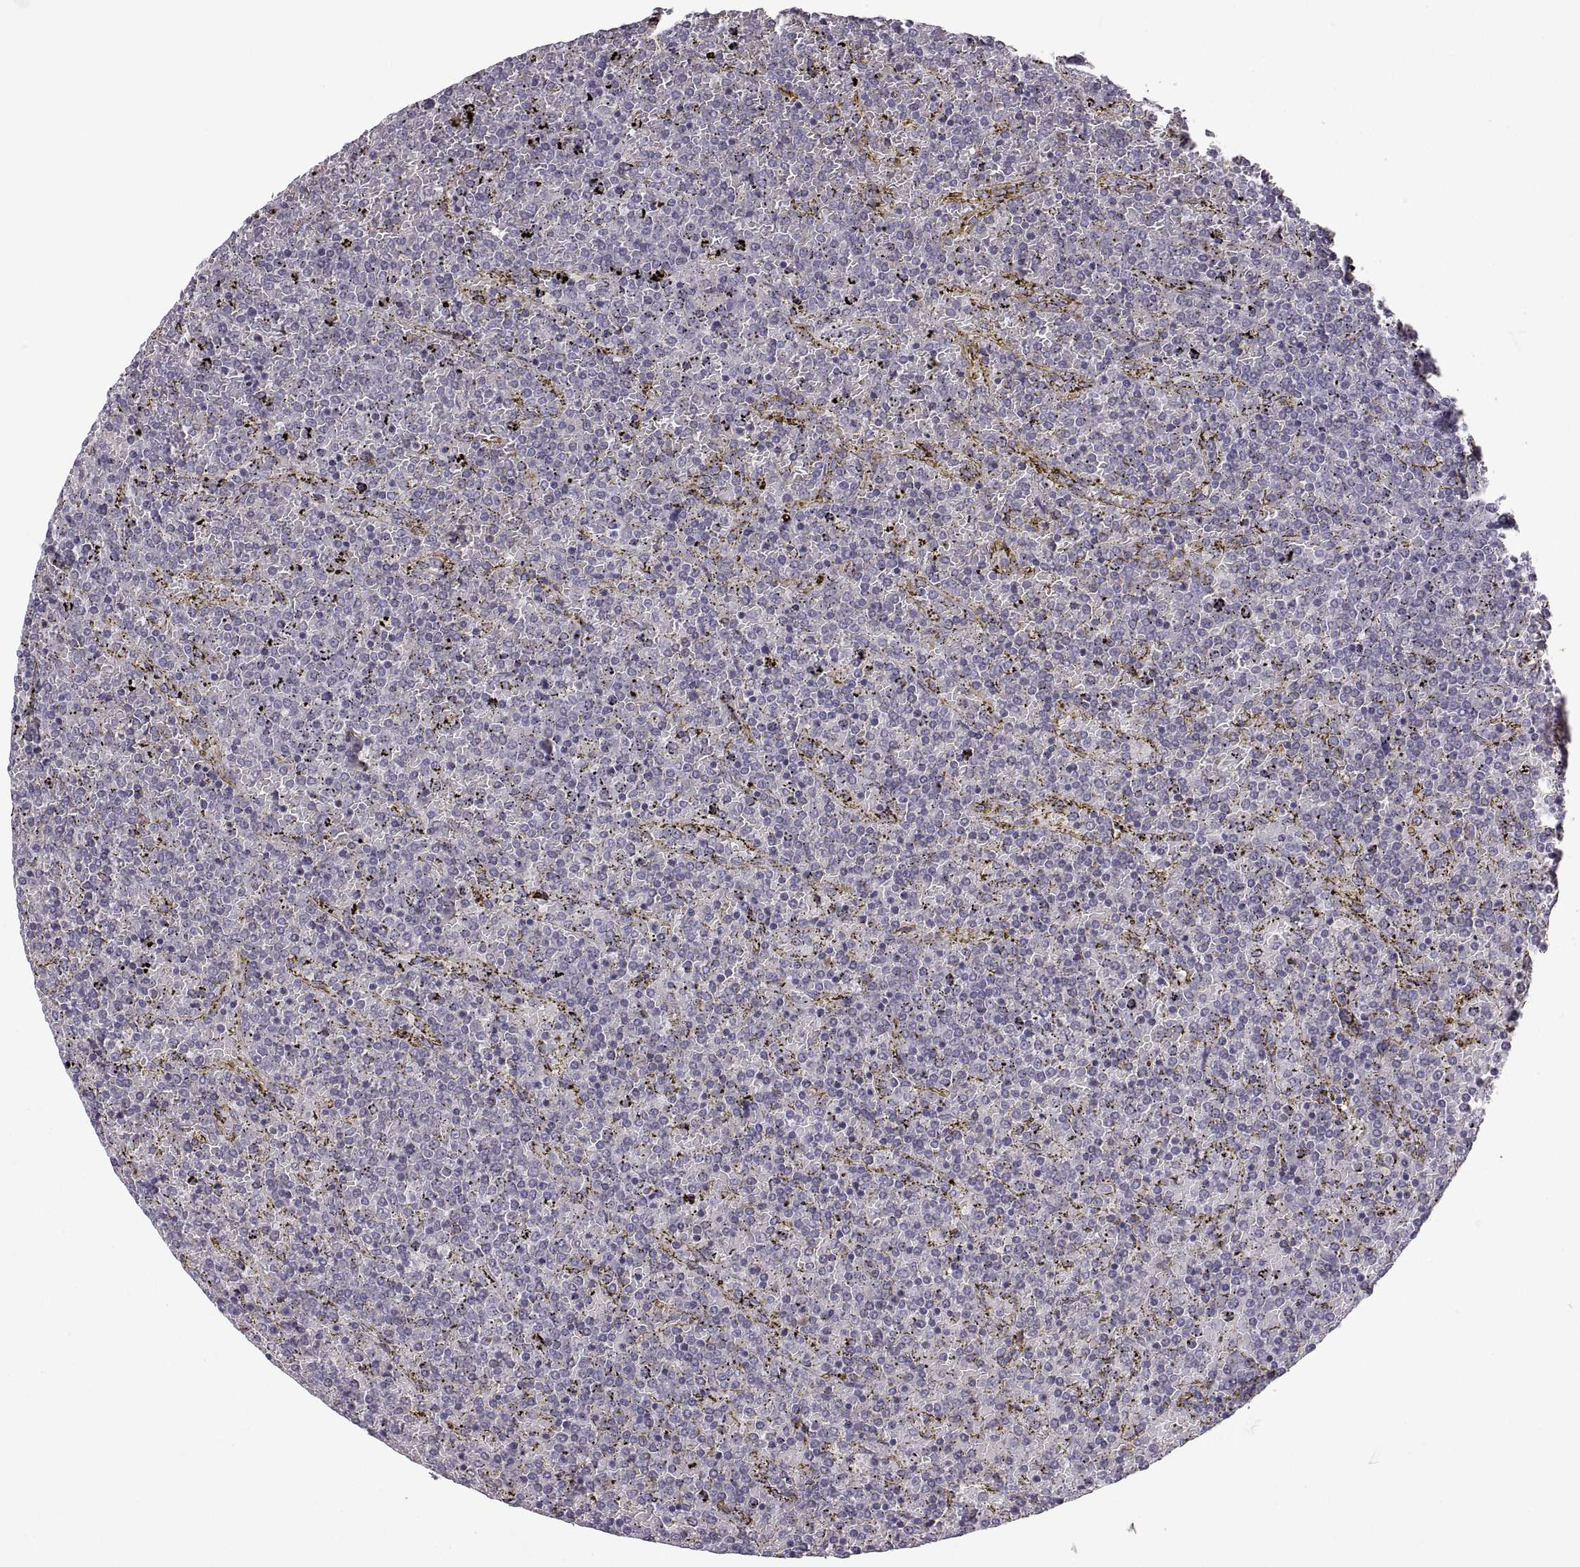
{"staining": {"intensity": "negative", "quantity": "none", "location": "none"}, "tissue": "lymphoma", "cell_type": "Tumor cells", "image_type": "cancer", "snomed": [{"axis": "morphology", "description": "Malignant lymphoma, non-Hodgkin's type, Low grade"}, {"axis": "topography", "description": "Spleen"}], "caption": "IHC histopathology image of lymphoma stained for a protein (brown), which displays no staining in tumor cells. The staining was performed using DAB (3,3'-diaminobenzidine) to visualize the protein expression in brown, while the nuclei were stained in blue with hematoxylin (Magnification: 20x).", "gene": "ZNF185", "patient": {"sex": "female", "age": 77}}